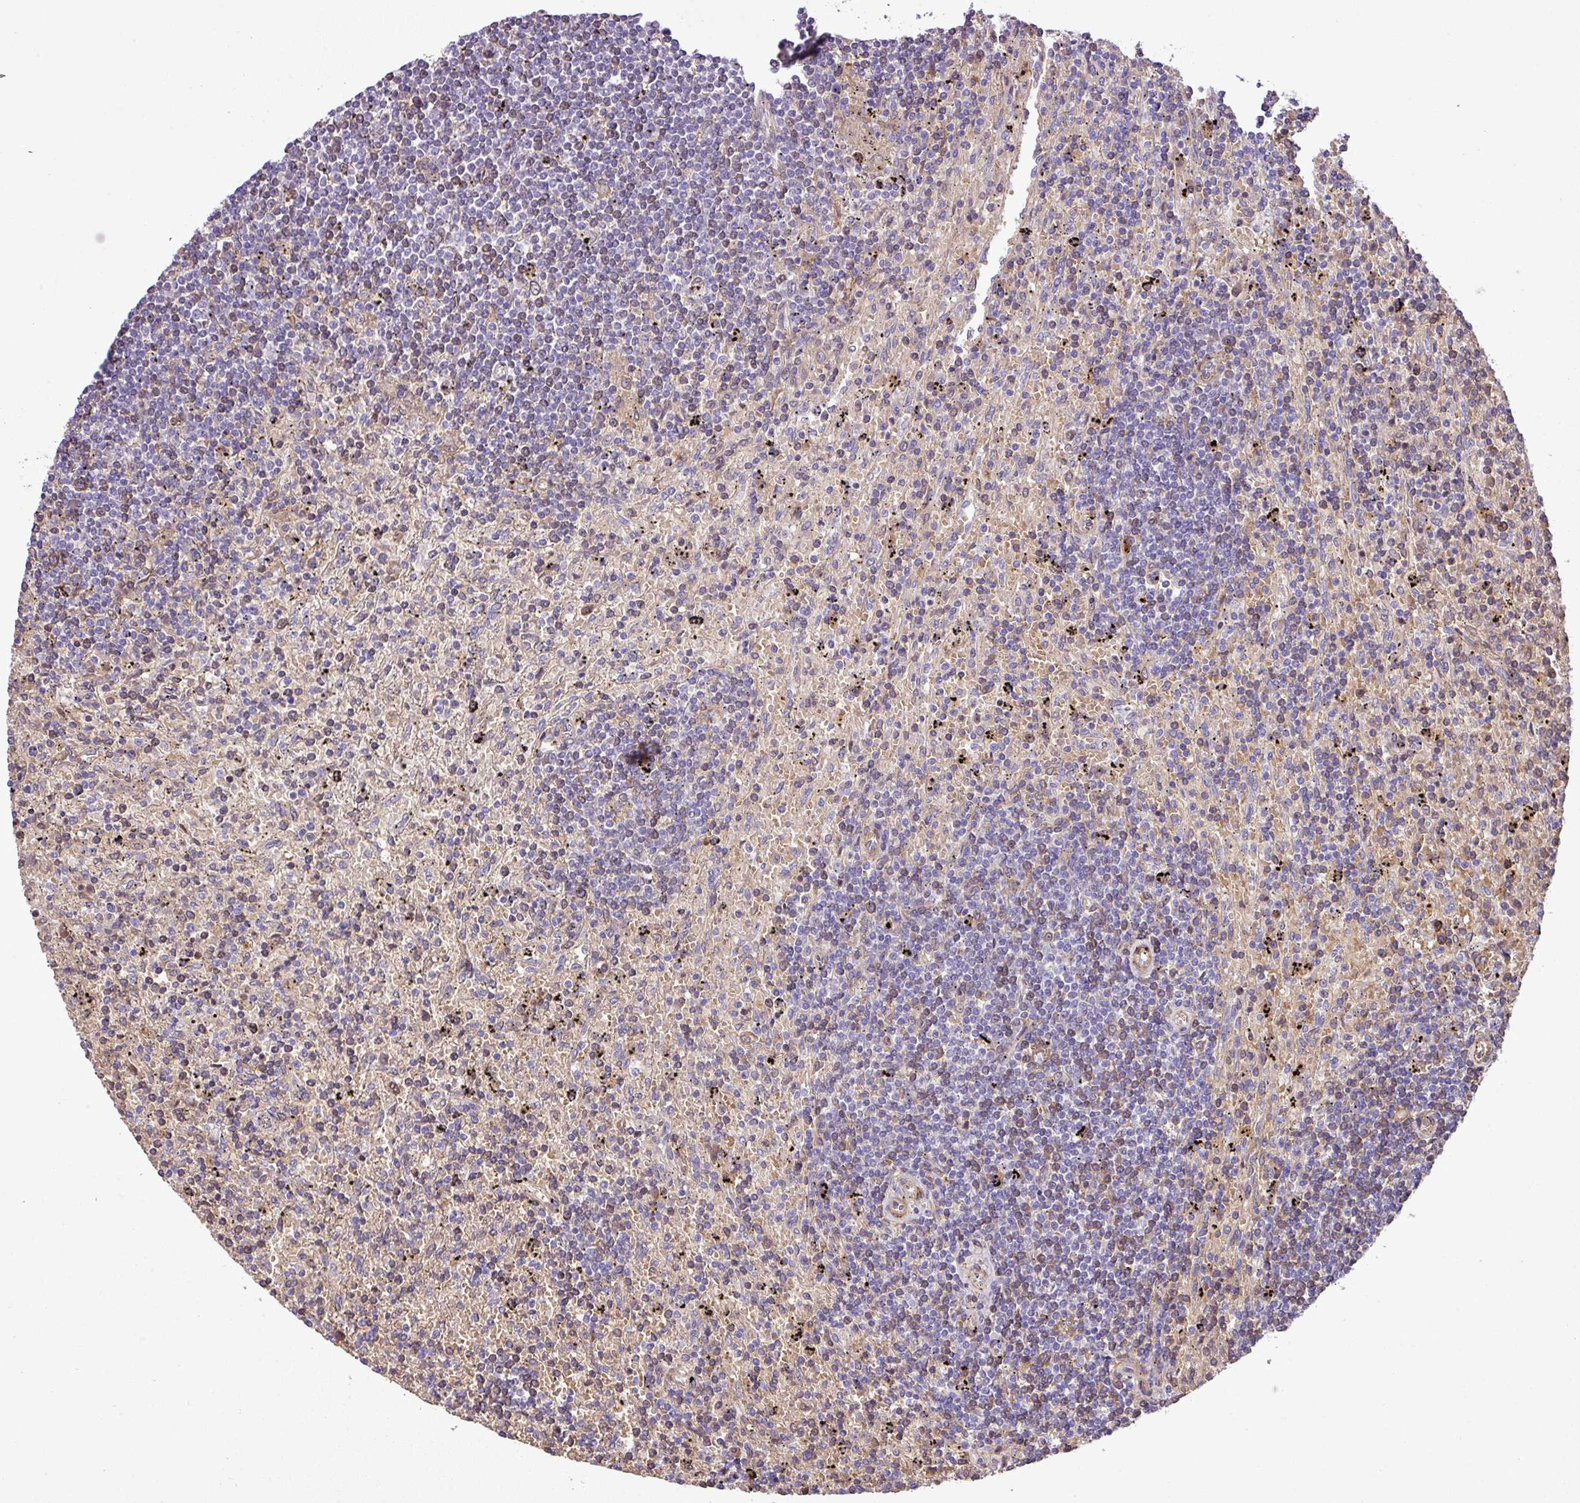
{"staining": {"intensity": "negative", "quantity": "none", "location": "none"}, "tissue": "lymphoma", "cell_type": "Tumor cells", "image_type": "cancer", "snomed": [{"axis": "morphology", "description": "Malignant lymphoma, non-Hodgkin's type, Low grade"}, {"axis": "topography", "description": "Spleen"}], "caption": "DAB immunohistochemical staining of human malignant lymphoma, non-Hodgkin's type (low-grade) exhibits no significant positivity in tumor cells.", "gene": "NBEAL2", "patient": {"sex": "male", "age": 76}}